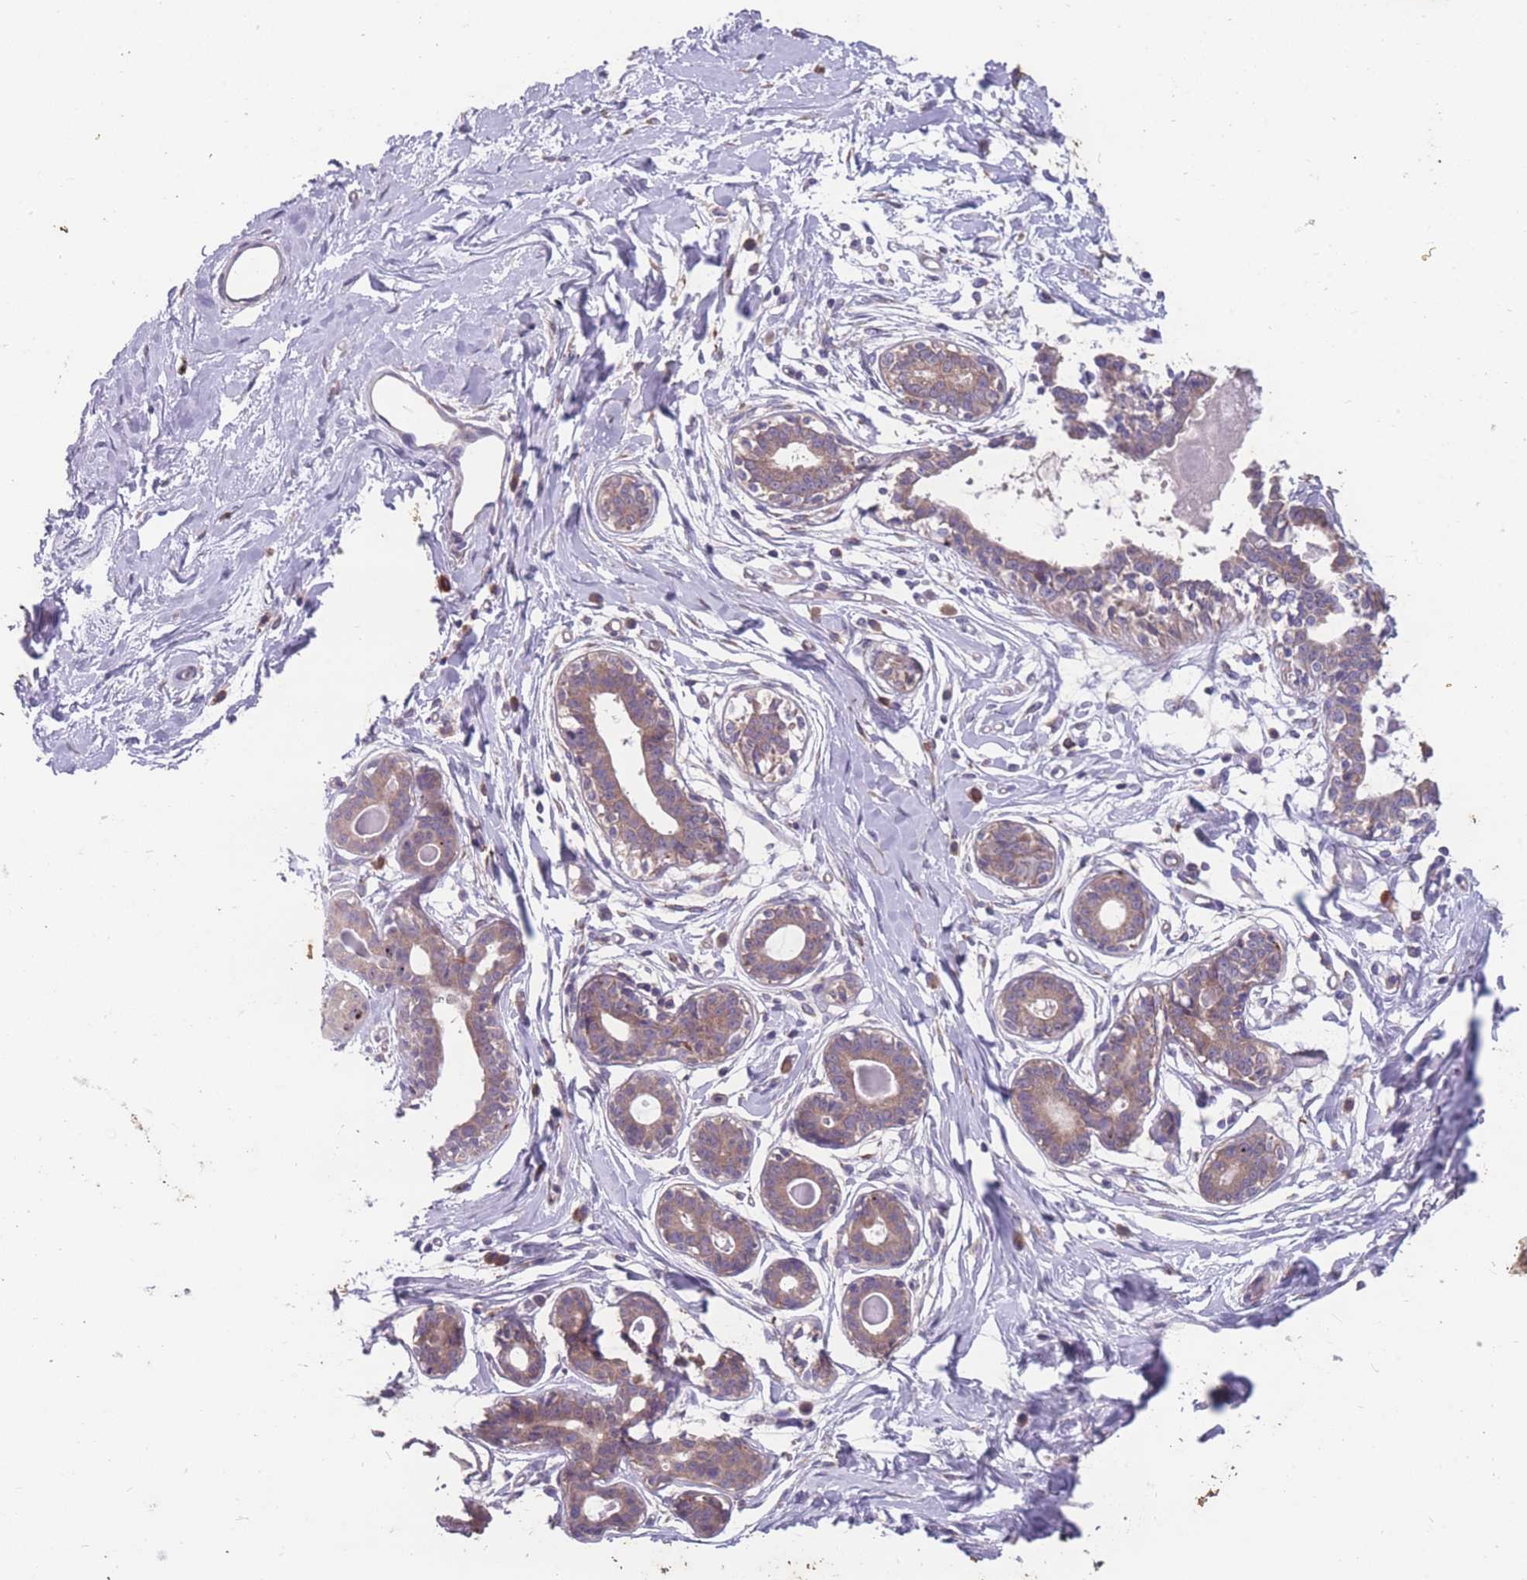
{"staining": {"intensity": "negative", "quantity": "none", "location": "none"}, "tissue": "breast", "cell_type": "Adipocytes", "image_type": "normal", "snomed": [{"axis": "morphology", "description": "Normal tissue, NOS"}, {"axis": "topography", "description": "Breast"}], "caption": "IHC of normal breast demonstrates no expression in adipocytes. (Stains: DAB (3,3'-diaminobenzidine) immunohistochemistry (IHC) with hematoxylin counter stain, Microscopy: brightfield microscopy at high magnification).", "gene": "STIM2", "patient": {"sex": "female", "age": 45}}